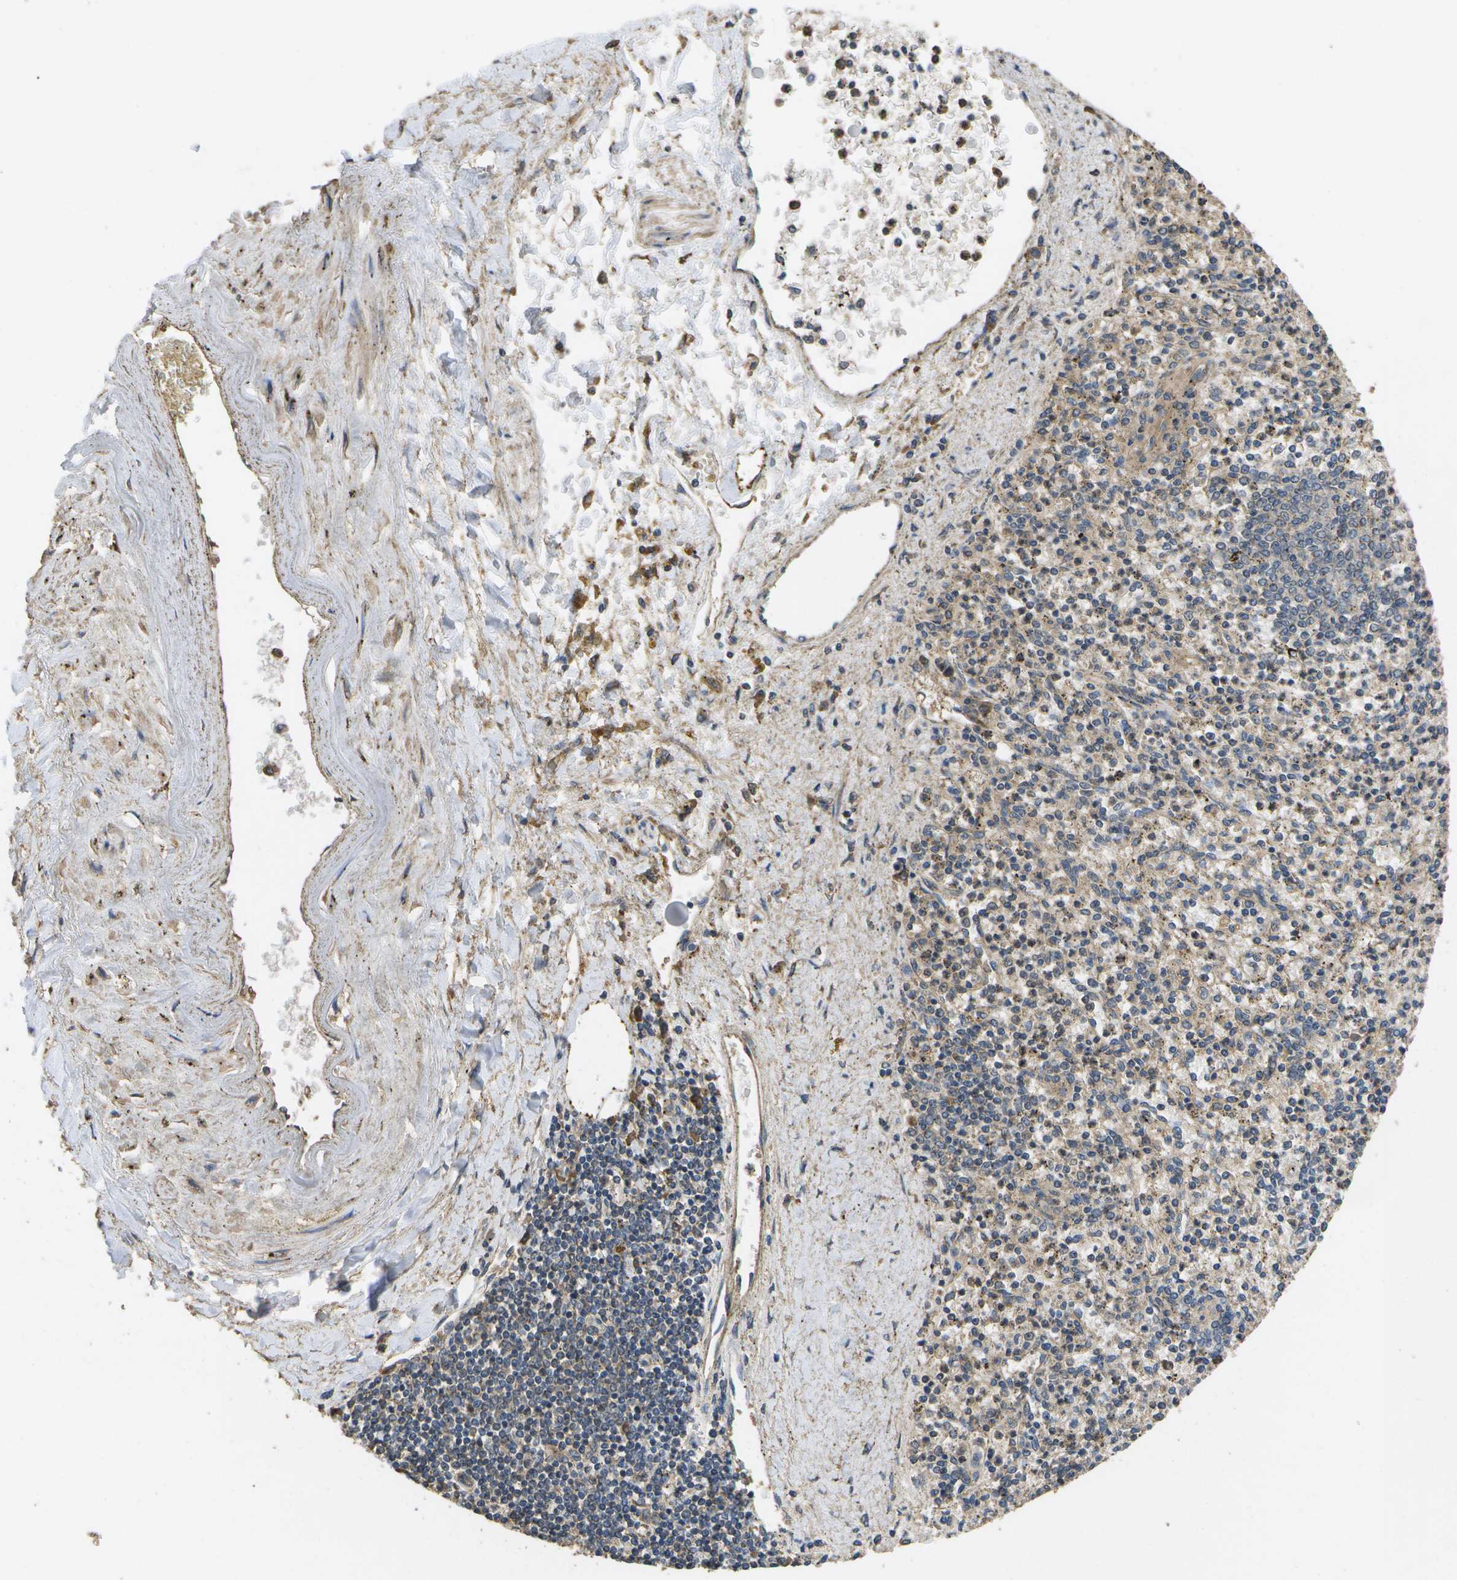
{"staining": {"intensity": "moderate", "quantity": "25%-75%", "location": "cytoplasmic/membranous"}, "tissue": "spleen", "cell_type": "Cells in red pulp", "image_type": "normal", "snomed": [{"axis": "morphology", "description": "Normal tissue, NOS"}, {"axis": "topography", "description": "Spleen"}], "caption": "Moderate cytoplasmic/membranous staining for a protein is appreciated in about 25%-75% of cells in red pulp of normal spleen using immunohistochemistry (IHC).", "gene": "SACS", "patient": {"sex": "male", "age": 72}}